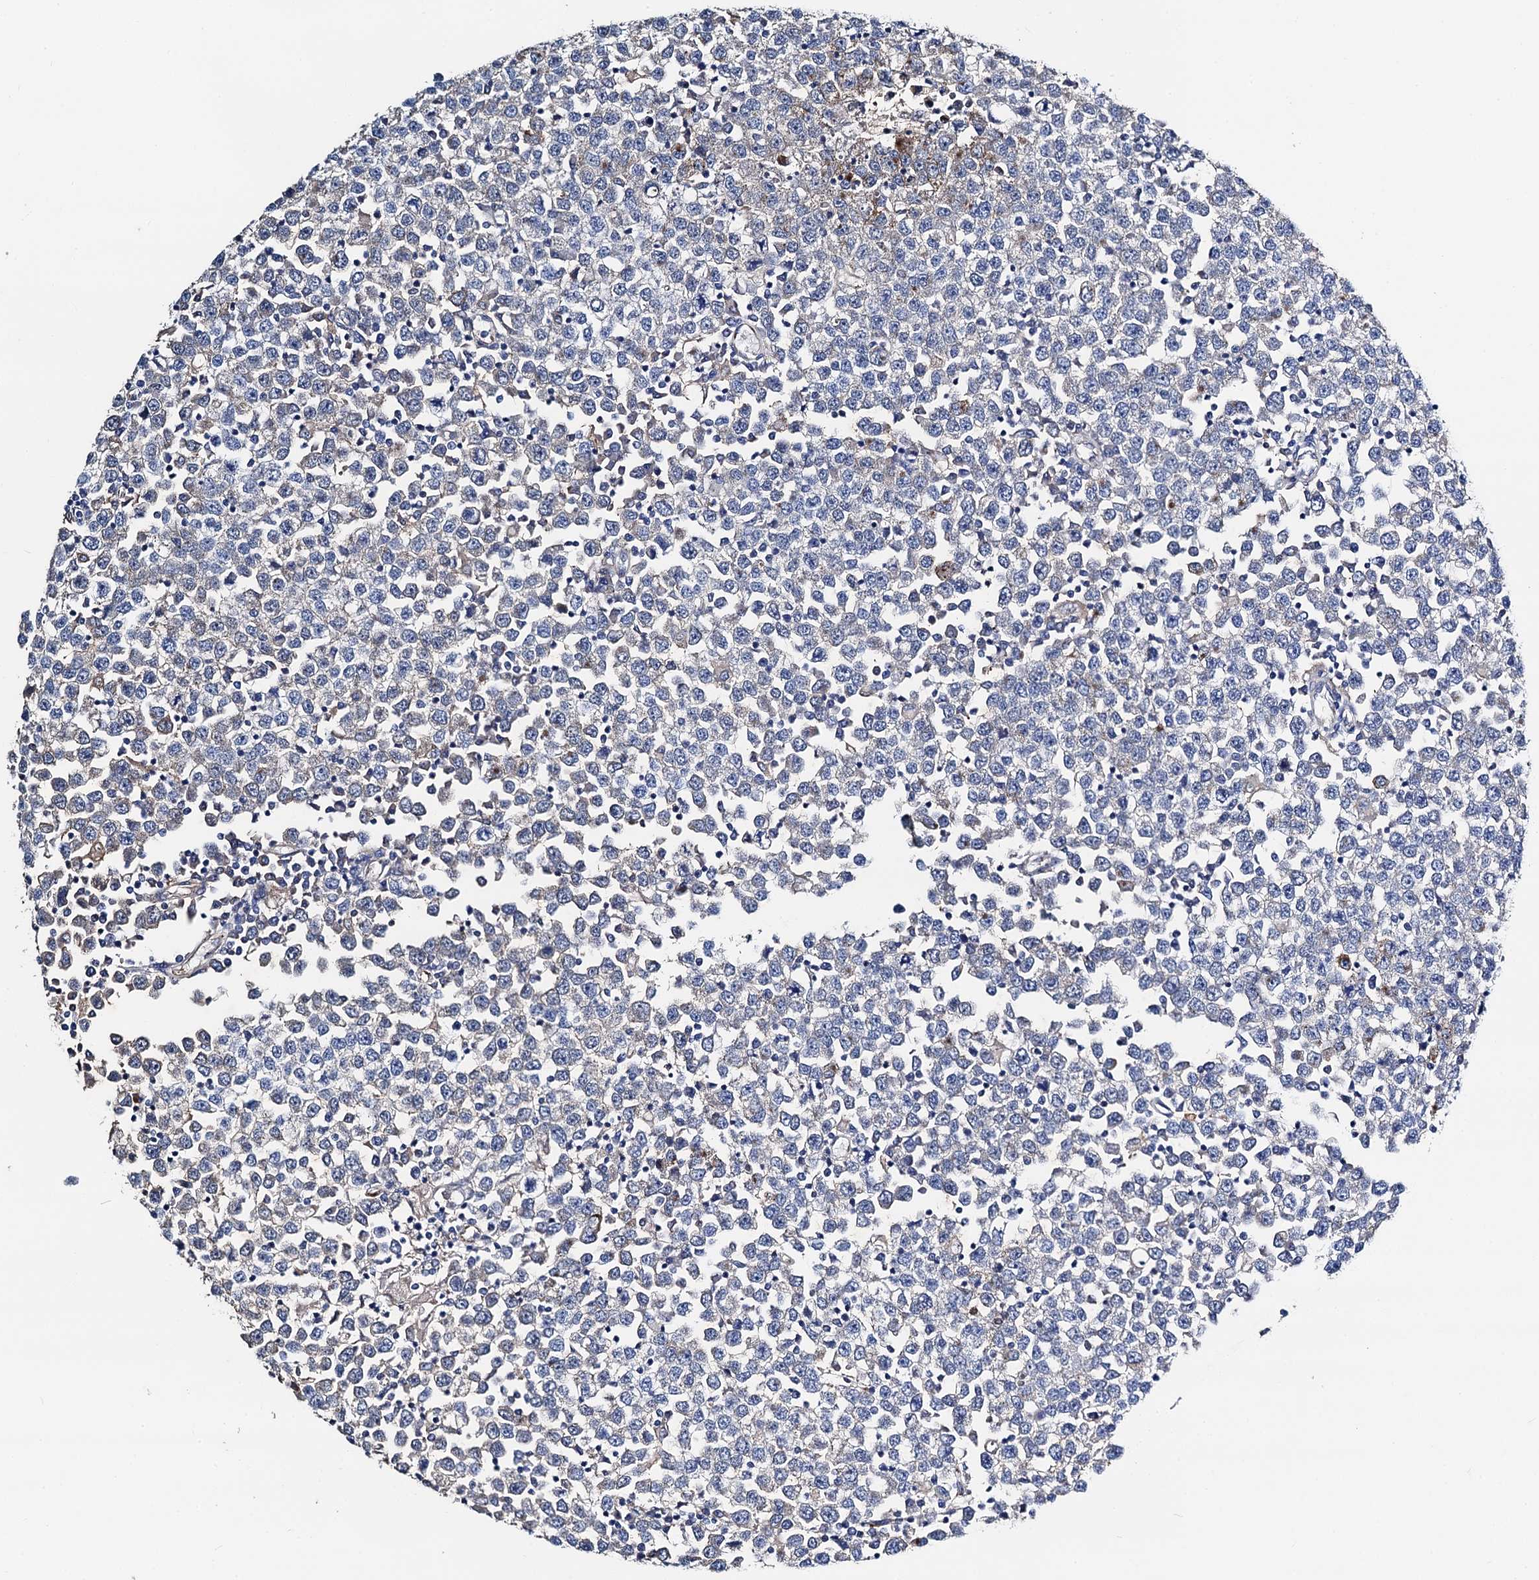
{"staining": {"intensity": "negative", "quantity": "none", "location": "none"}, "tissue": "testis cancer", "cell_type": "Tumor cells", "image_type": "cancer", "snomed": [{"axis": "morphology", "description": "Seminoma, NOS"}, {"axis": "topography", "description": "Testis"}], "caption": "This is an immunohistochemistry (IHC) histopathology image of testis cancer (seminoma). There is no expression in tumor cells.", "gene": "FREM3", "patient": {"sex": "male", "age": 65}}